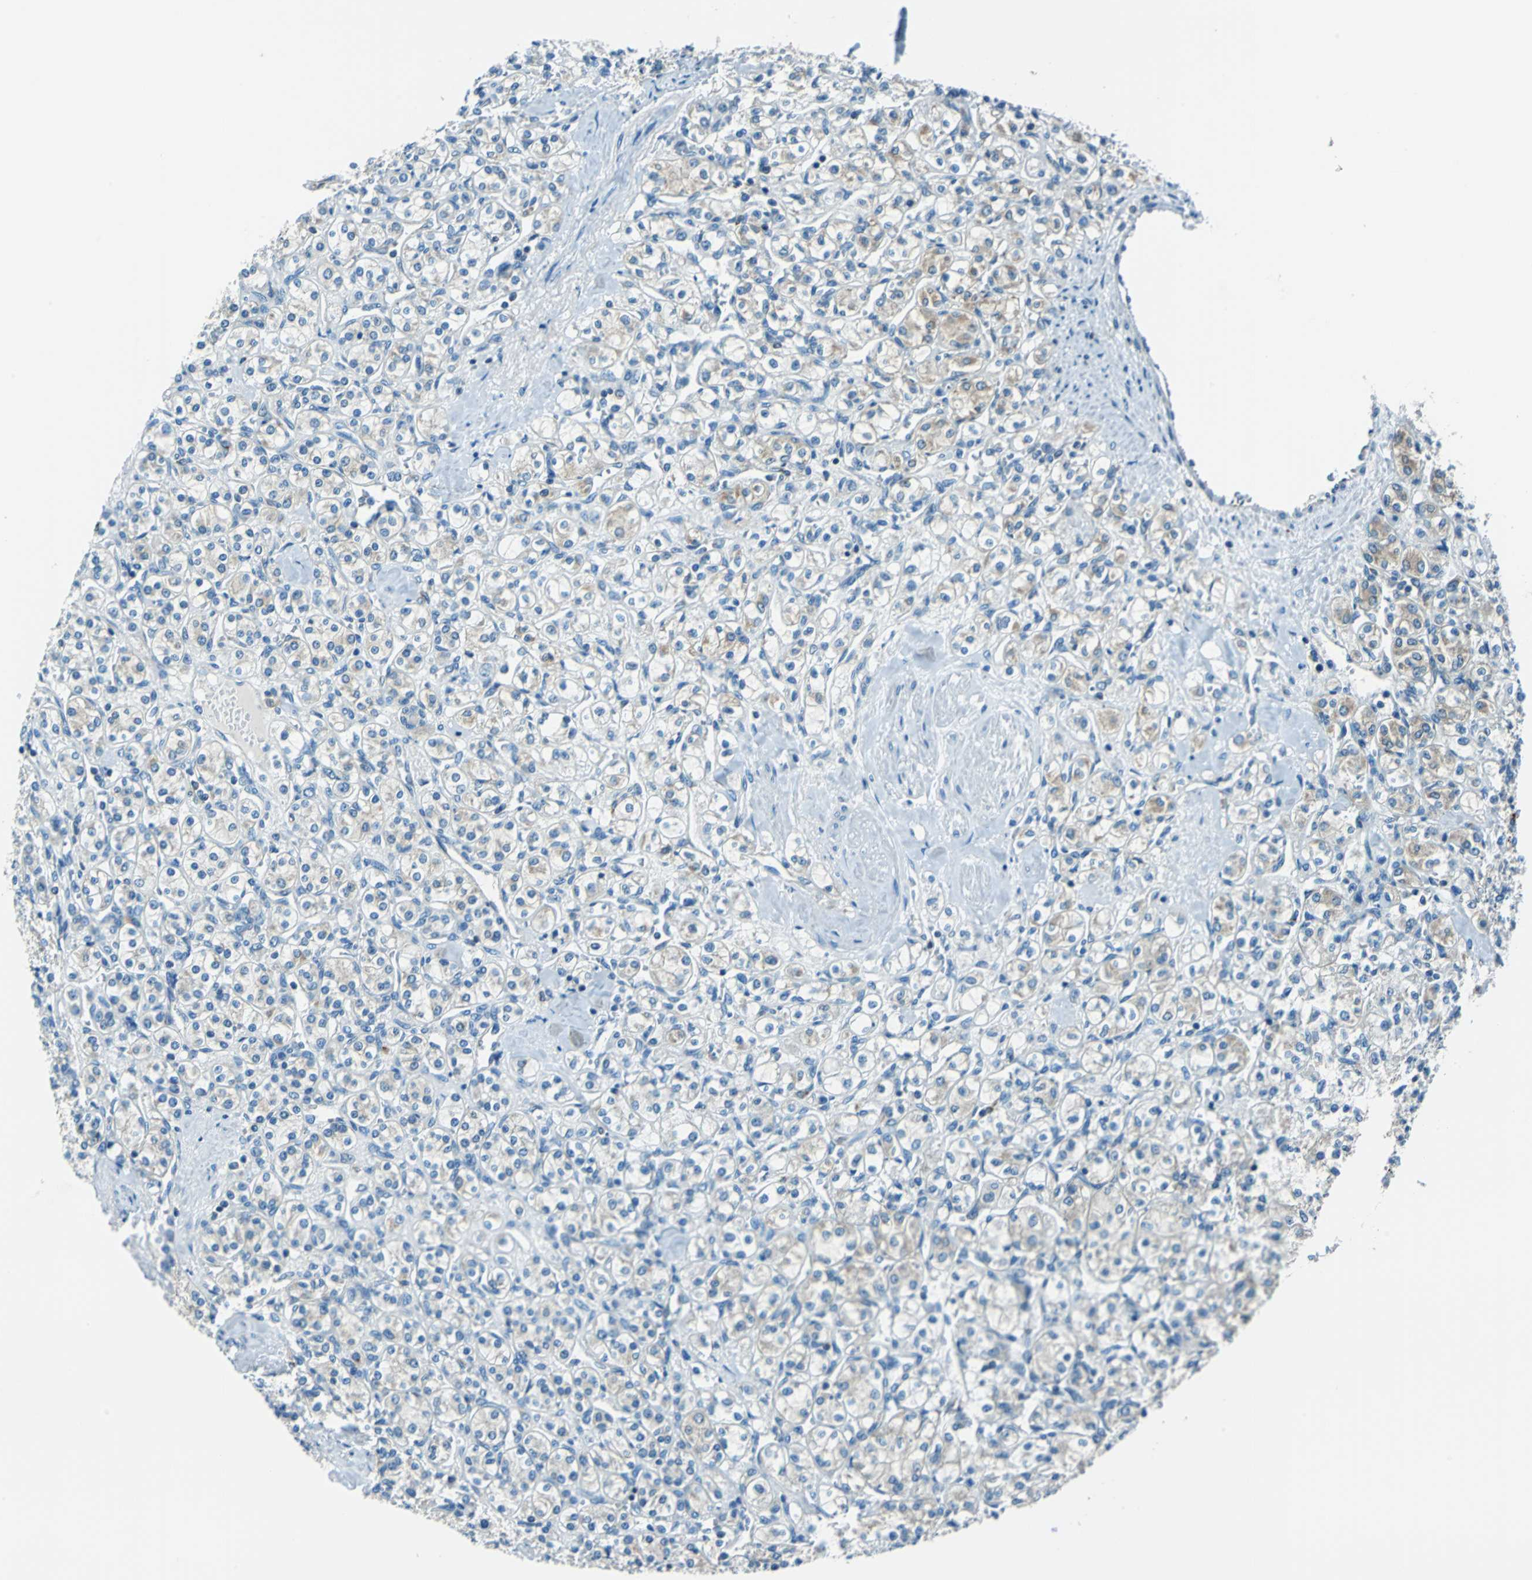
{"staining": {"intensity": "negative", "quantity": "none", "location": "none"}, "tissue": "renal cancer", "cell_type": "Tumor cells", "image_type": "cancer", "snomed": [{"axis": "morphology", "description": "Adenocarcinoma, NOS"}, {"axis": "topography", "description": "Kidney"}], "caption": "Renal cancer was stained to show a protein in brown. There is no significant staining in tumor cells.", "gene": "CPA3", "patient": {"sex": "male", "age": 77}}